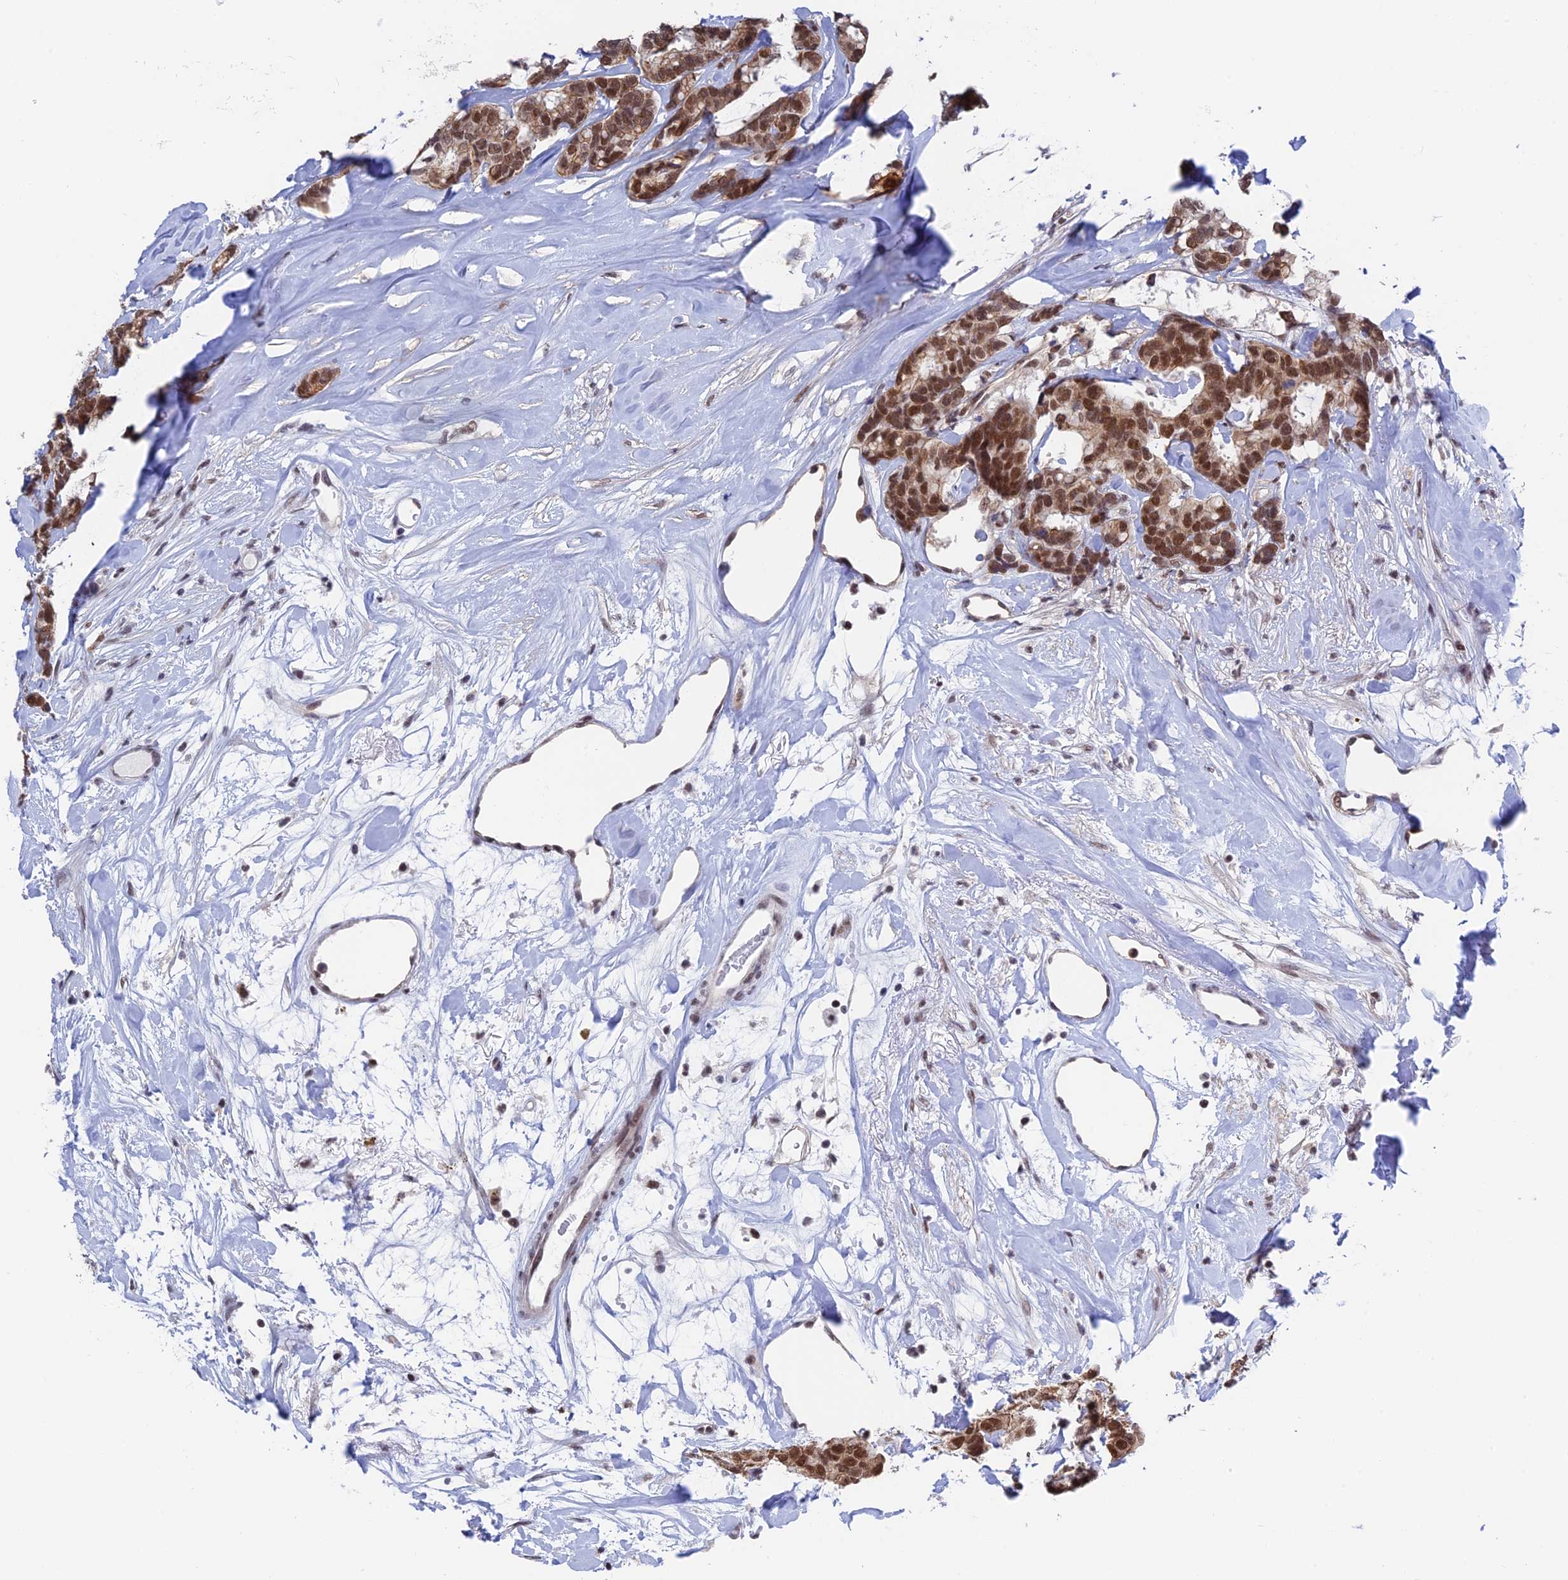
{"staining": {"intensity": "moderate", "quantity": ">75%", "location": "nuclear"}, "tissue": "breast cancer", "cell_type": "Tumor cells", "image_type": "cancer", "snomed": [{"axis": "morphology", "description": "Duct carcinoma"}, {"axis": "topography", "description": "Breast"}], "caption": "Immunohistochemistry staining of breast cancer (infiltrating ductal carcinoma), which exhibits medium levels of moderate nuclear positivity in approximately >75% of tumor cells indicating moderate nuclear protein positivity. The staining was performed using DAB (3,3'-diaminobenzidine) (brown) for protein detection and nuclei were counterstained in hematoxylin (blue).", "gene": "TCEA1", "patient": {"sex": "female", "age": 87}}